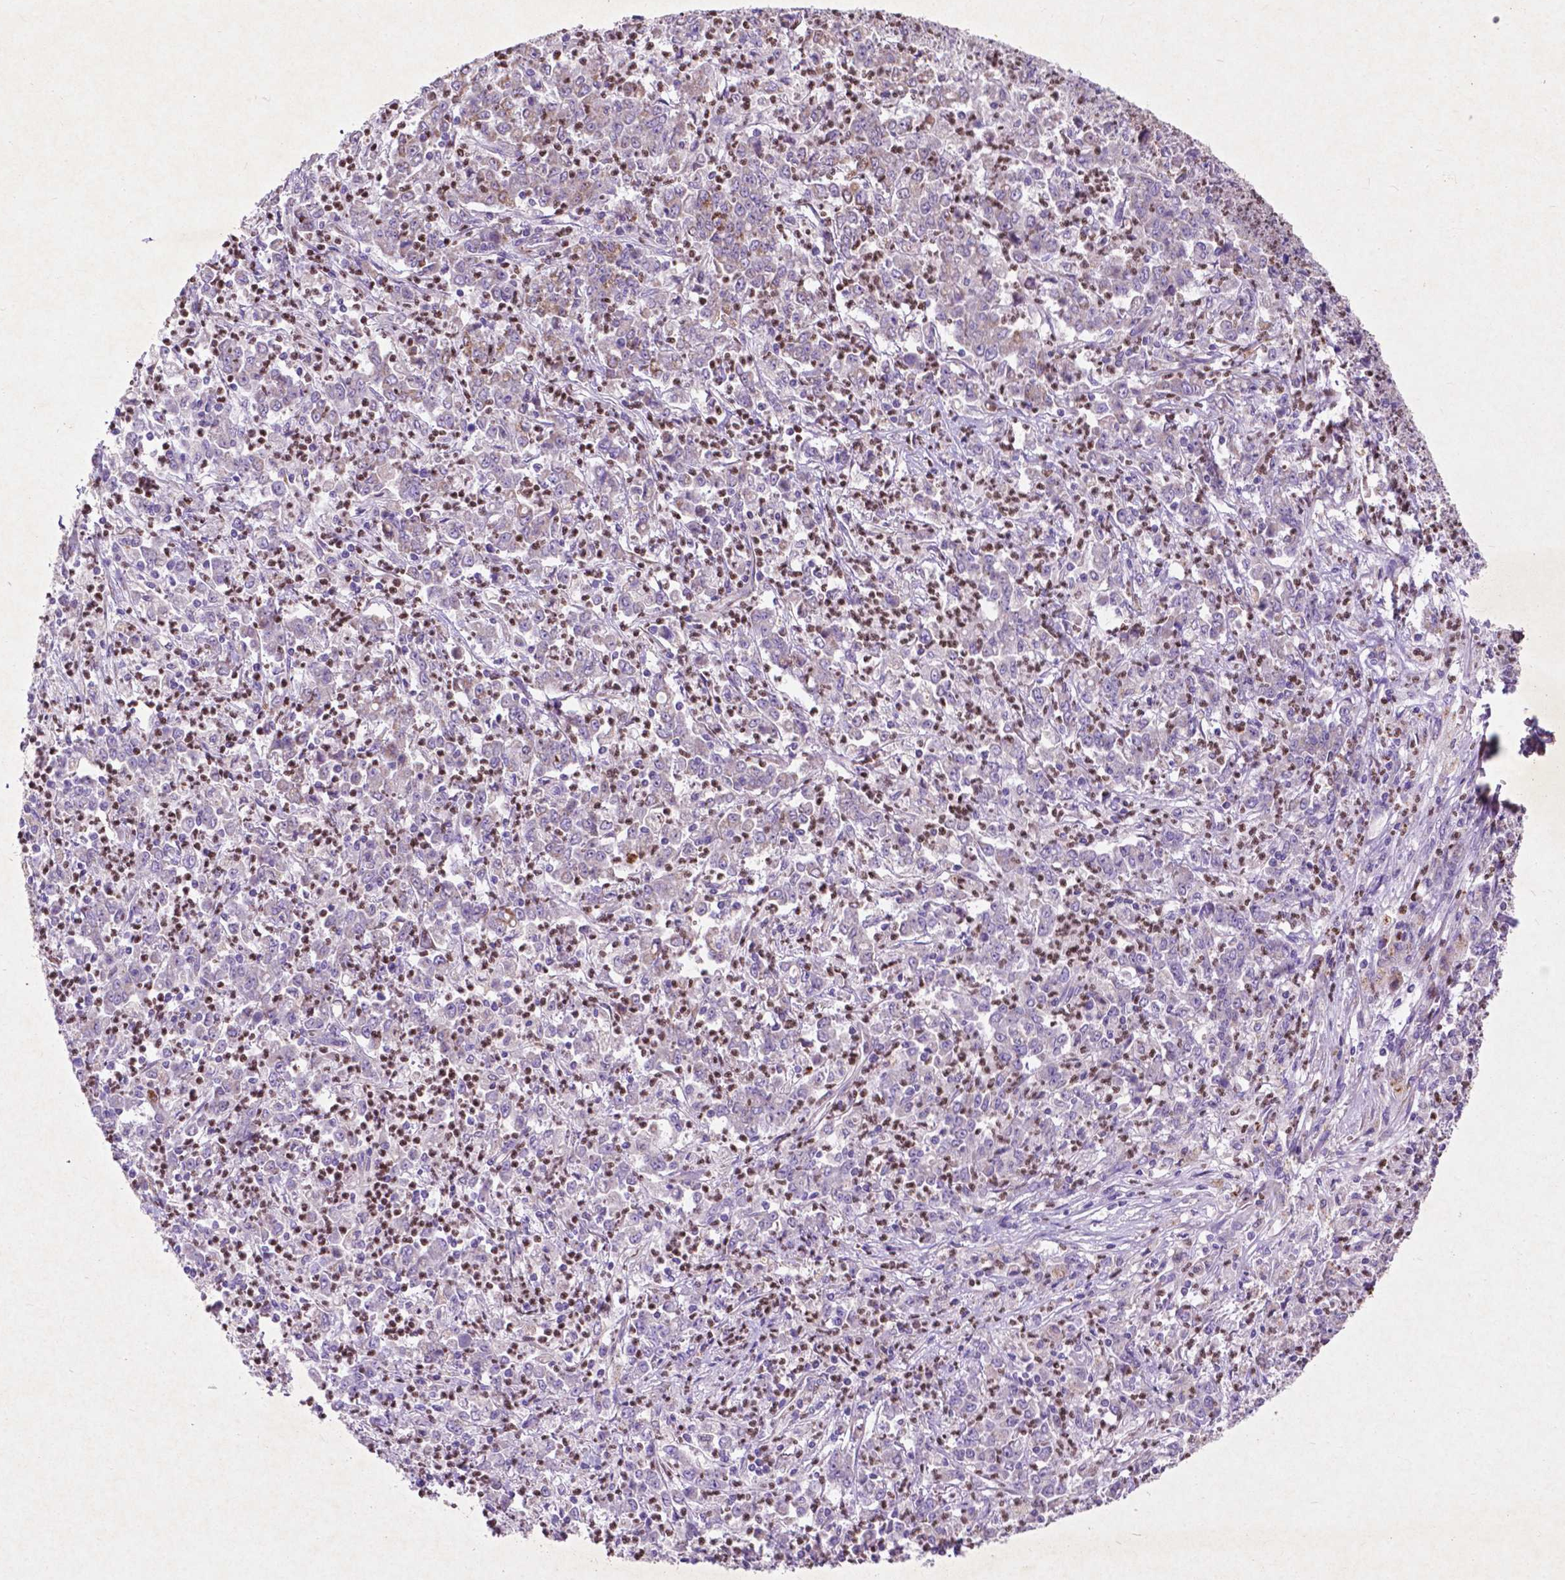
{"staining": {"intensity": "moderate", "quantity": "<25%", "location": "cytoplasmic/membranous"}, "tissue": "stomach cancer", "cell_type": "Tumor cells", "image_type": "cancer", "snomed": [{"axis": "morphology", "description": "Adenocarcinoma, NOS"}, {"axis": "topography", "description": "Stomach, lower"}], "caption": "Brown immunohistochemical staining in adenocarcinoma (stomach) reveals moderate cytoplasmic/membranous staining in about <25% of tumor cells.", "gene": "THEGL", "patient": {"sex": "female", "age": 71}}